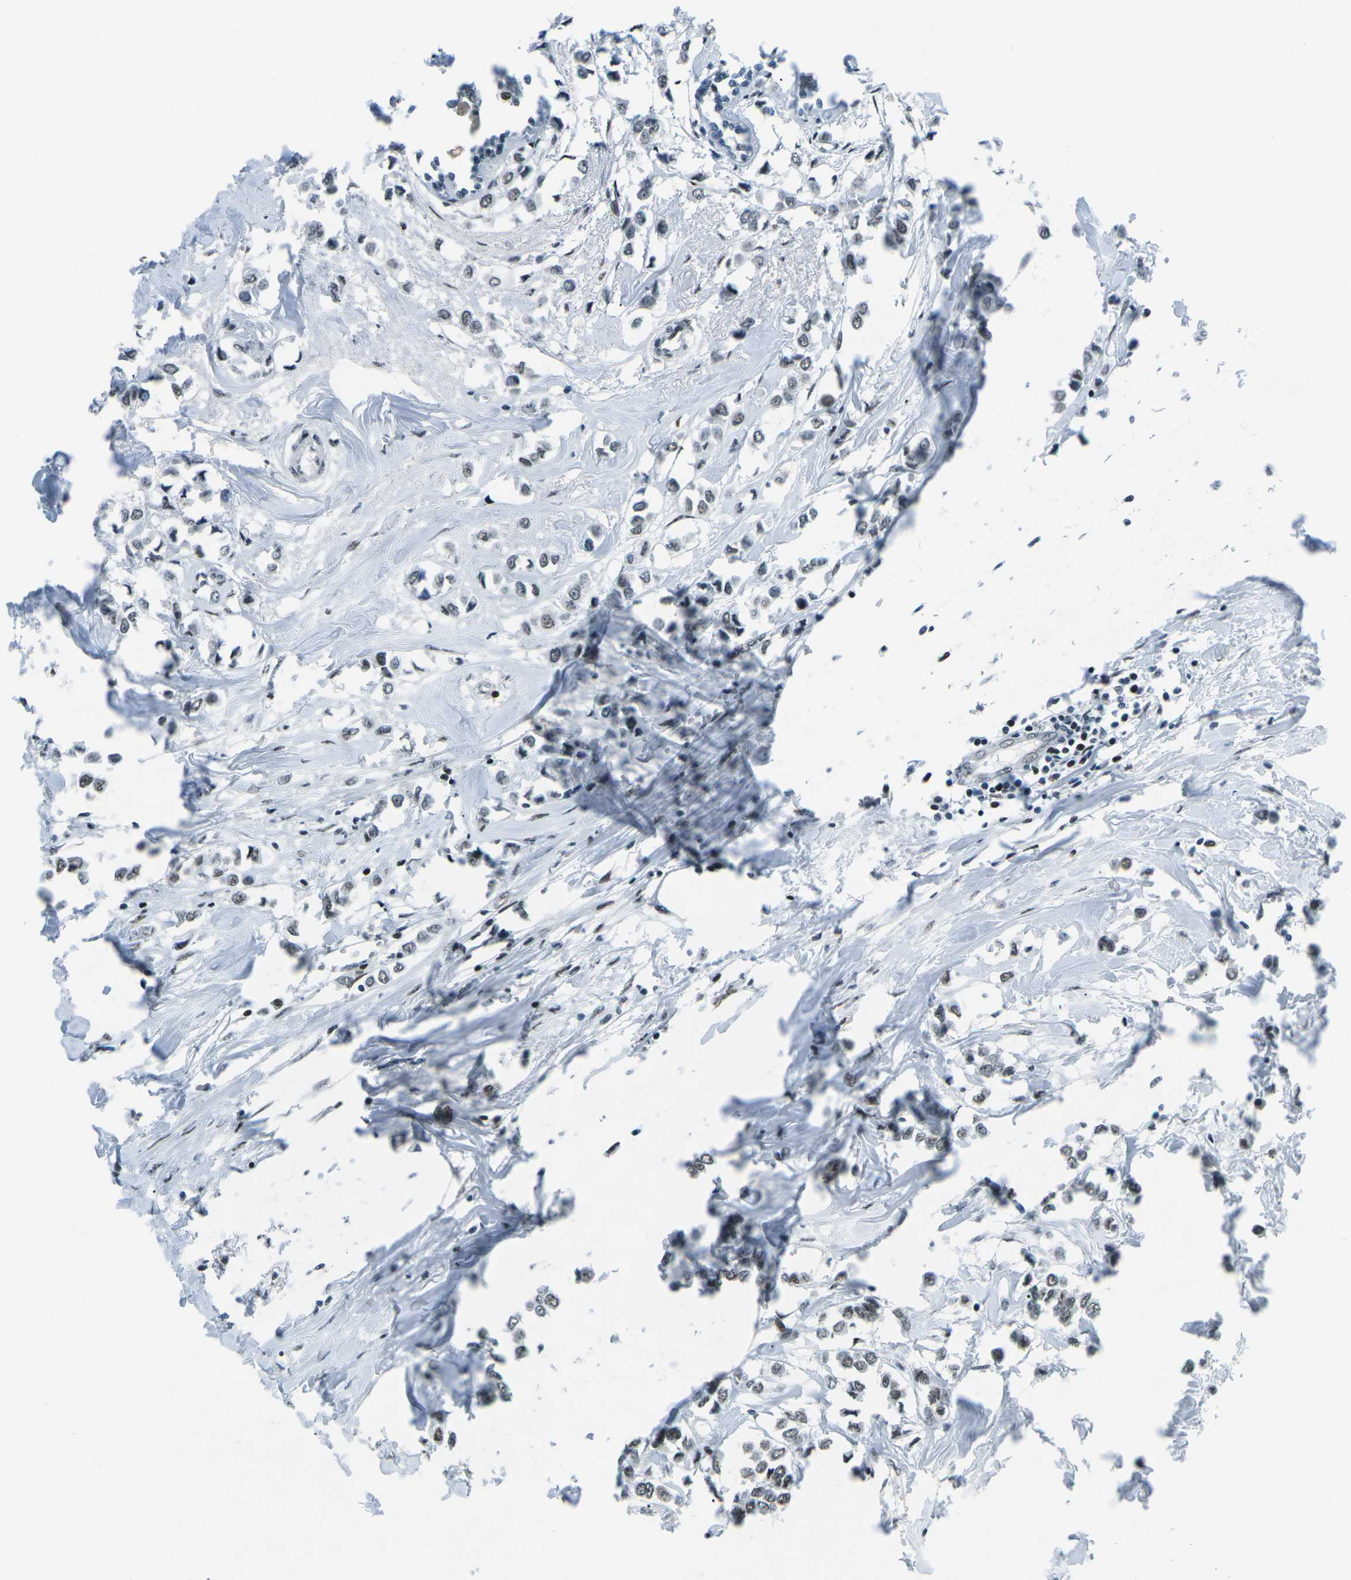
{"staining": {"intensity": "weak", "quantity": ">75%", "location": "nuclear"}, "tissue": "breast cancer", "cell_type": "Tumor cells", "image_type": "cancer", "snomed": [{"axis": "morphology", "description": "Lobular carcinoma"}, {"axis": "topography", "description": "Breast"}], "caption": "Breast cancer stained with a protein marker demonstrates weak staining in tumor cells.", "gene": "RBL2", "patient": {"sex": "female", "age": 51}}